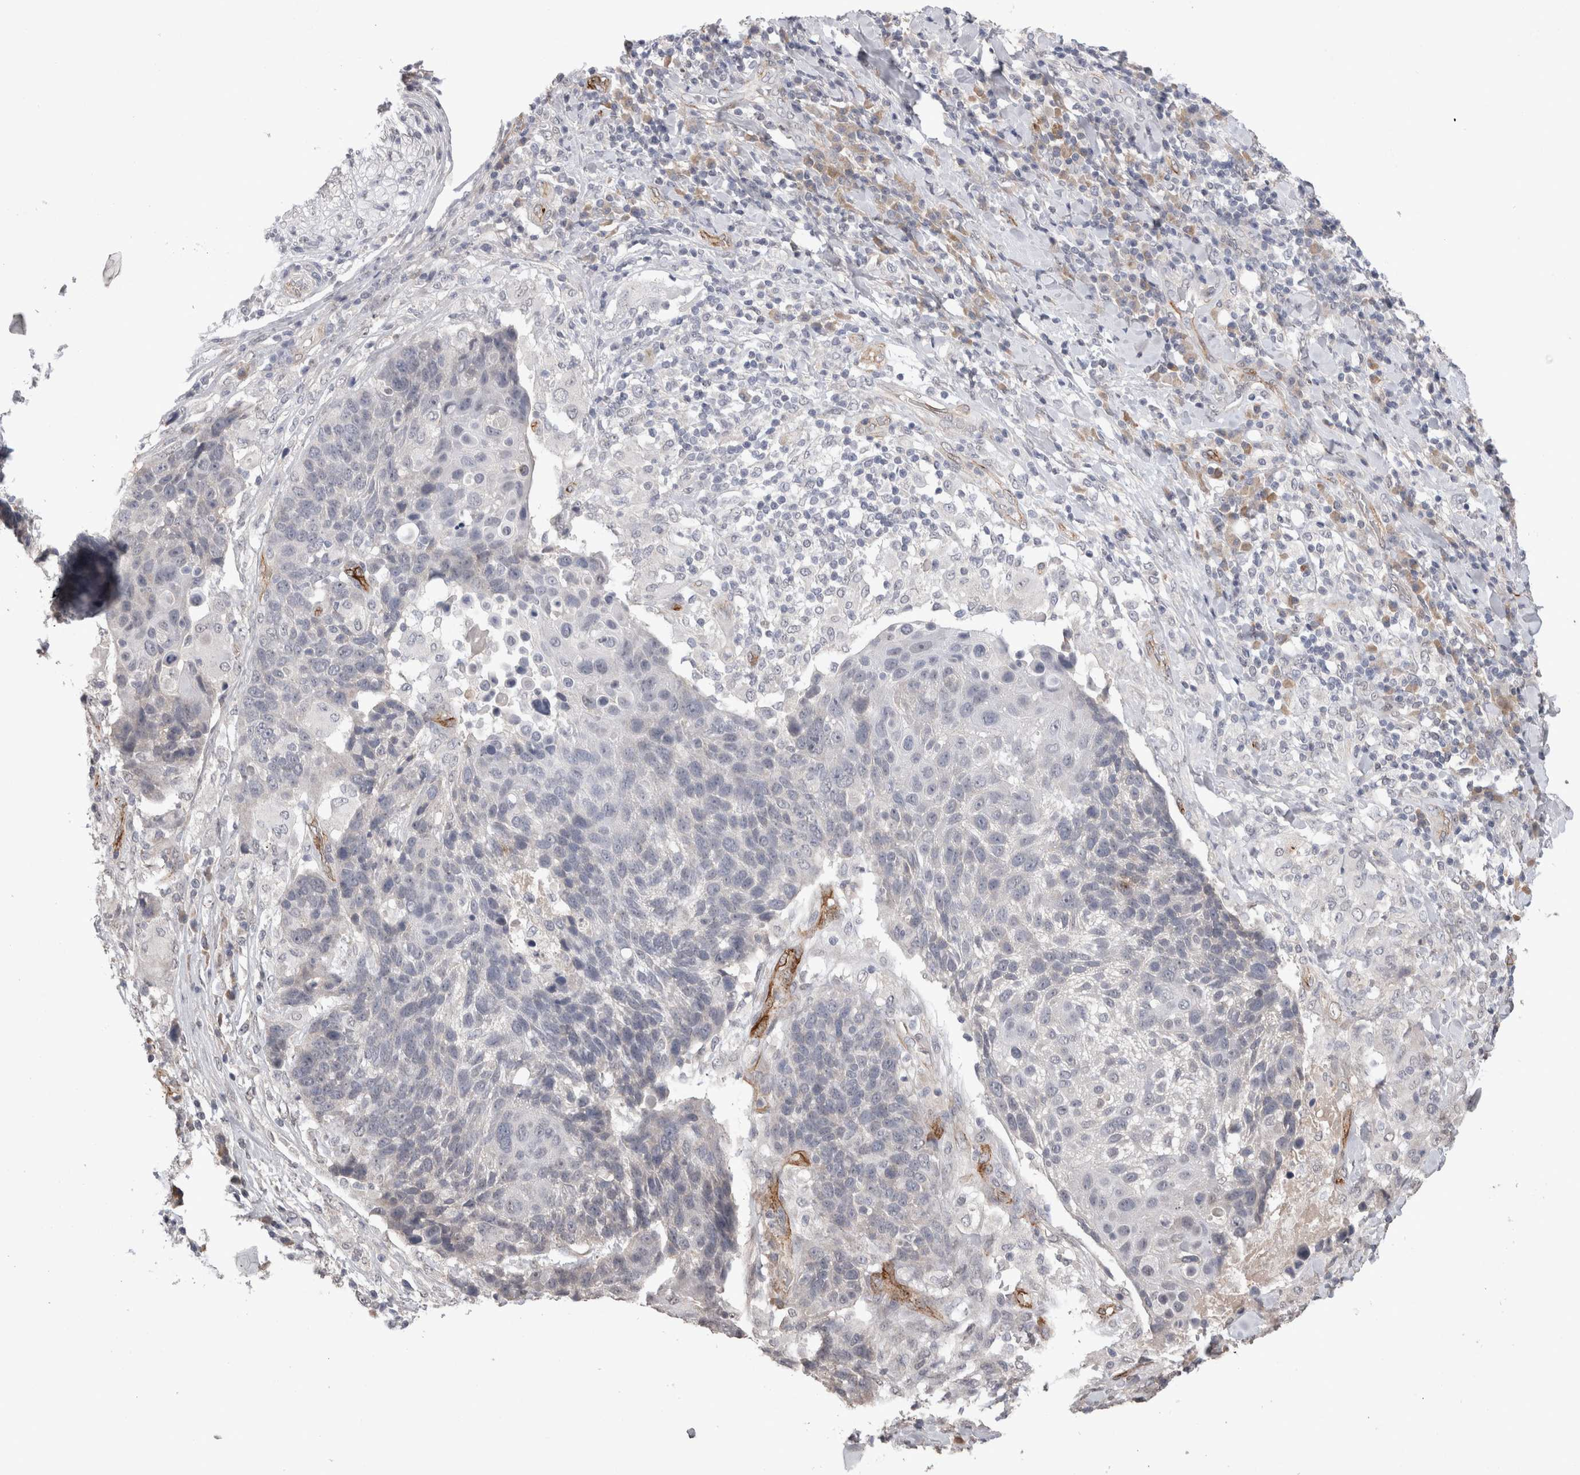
{"staining": {"intensity": "negative", "quantity": "none", "location": "none"}, "tissue": "lung cancer", "cell_type": "Tumor cells", "image_type": "cancer", "snomed": [{"axis": "morphology", "description": "Squamous cell carcinoma, NOS"}, {"axis": "topography", "description": "Lung"}], "caption": "IHC micrograph of human lung squamous cell carcinoma stained for a protein (brown), which displays no expression in tumor cells.", "gene": "CDH13", "patient": {"sex": "male", "age": 66}}